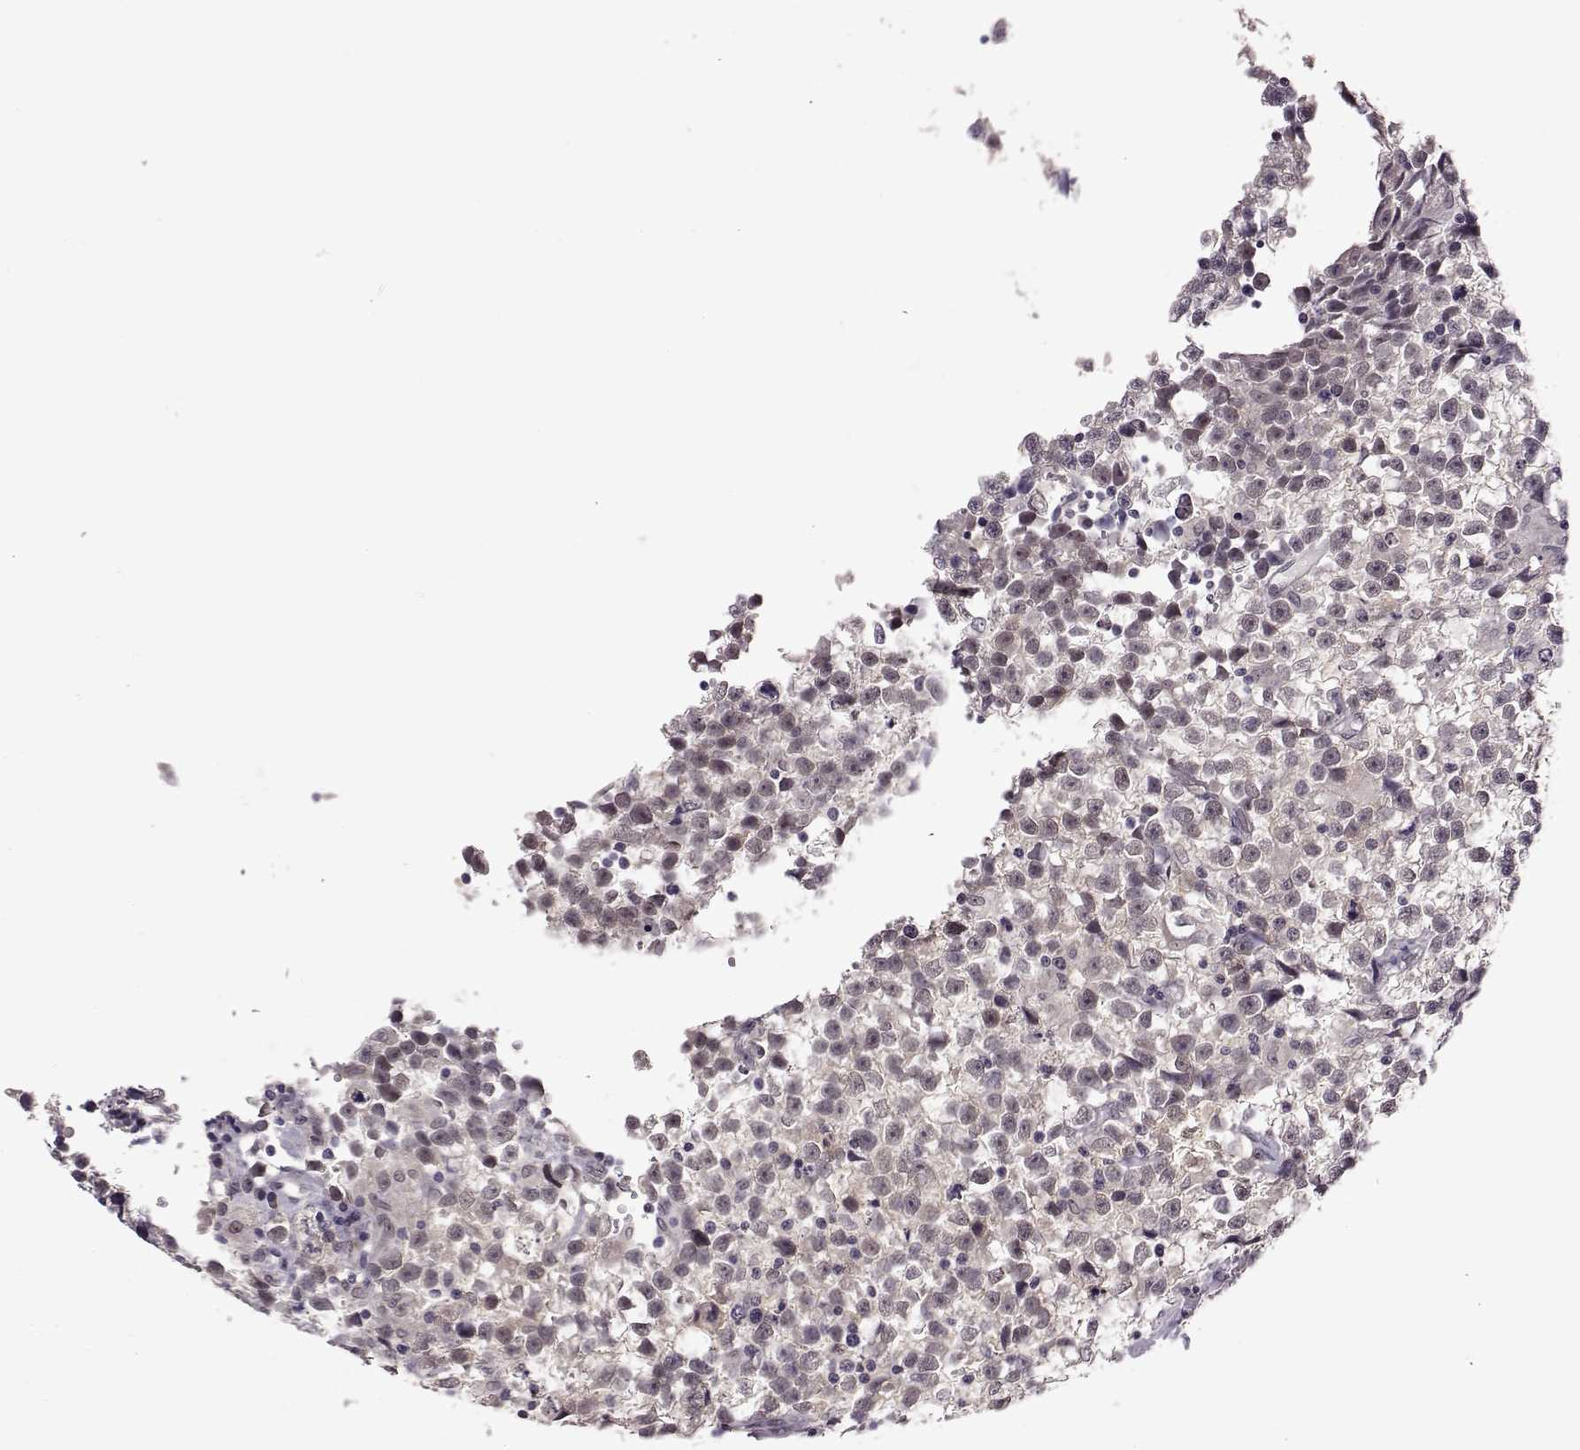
{"staining": {"intensity": "weak", "quantity": "<25%", "location": "cytoplasmic/membranous"}, "tissue": "testis cancer", "cell_type": "Tumor cells", "image_type": "cancer", "snomed": [{"axis": "morphology", "description": "Seminoma, NOS"}, {"axis": "topography", "description": "Testis"}], "caption": "An immunohistochemistry image of testis seminoma is shown. There is no staining in tumor cells of testis seminoma.", "gene": "C10orf62", "patient": {"sex": "male", "age": 31}}